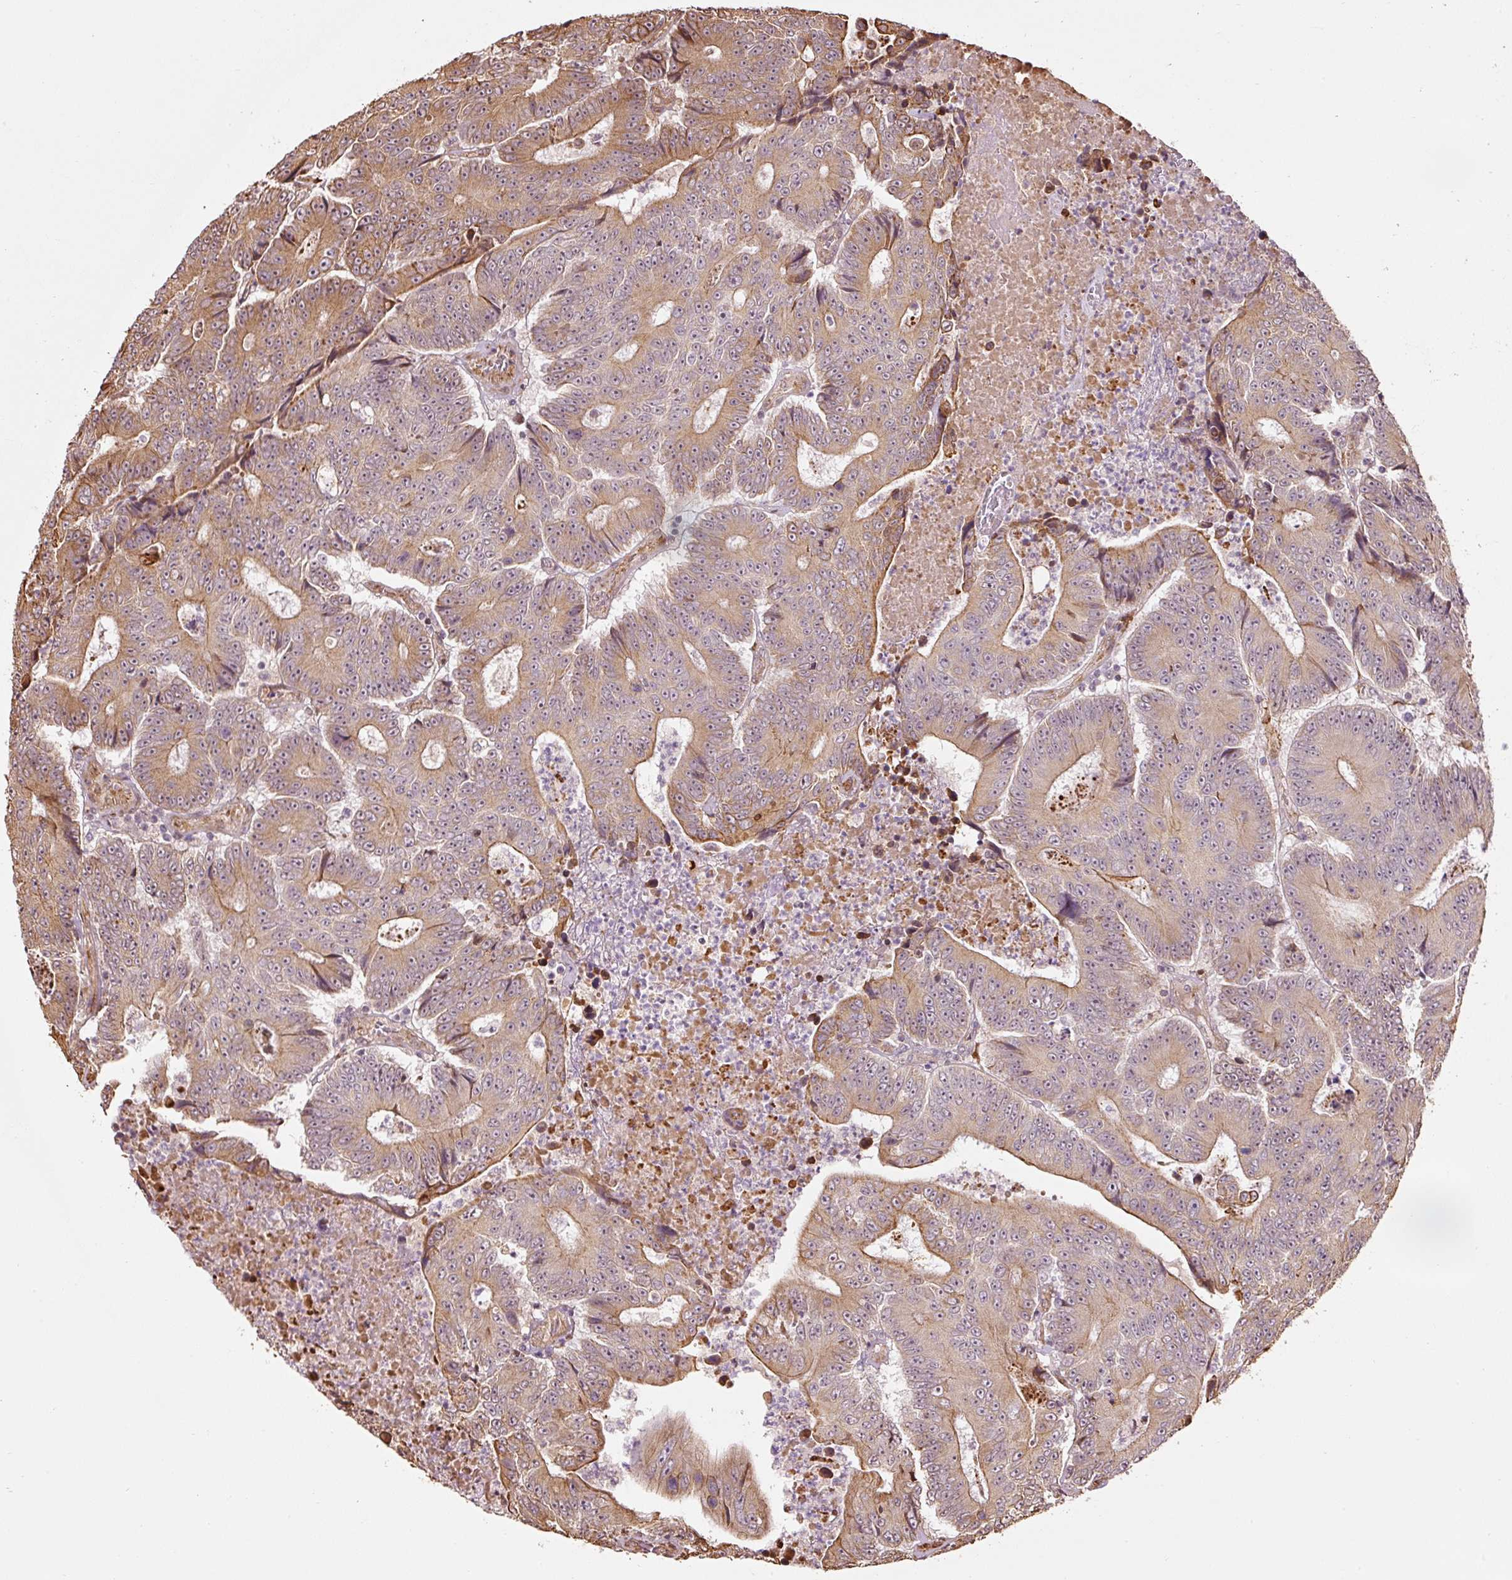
{"staining": {"intensity": "moderate", "quantity": "25%-75%", "location": "cytoplasmic/membranous"}, "tissue": "colorectal cancer", "cell_type": "Tumor cells", "image_type": "cancer", "snomed": [{"axis": "morphology", "description": "Adenocarcinoma, NOS"}, {"axis": "topography", "description": "Colon"}], "caption": "There is medium levels of moderate cytoplasmic/membranous expression in tumor cells of colorectal cancer, as demonstrated by immunohistochemical staining (brown color).", "gene": "ETF1", "patient": {"sex": "male", "age": 83}}